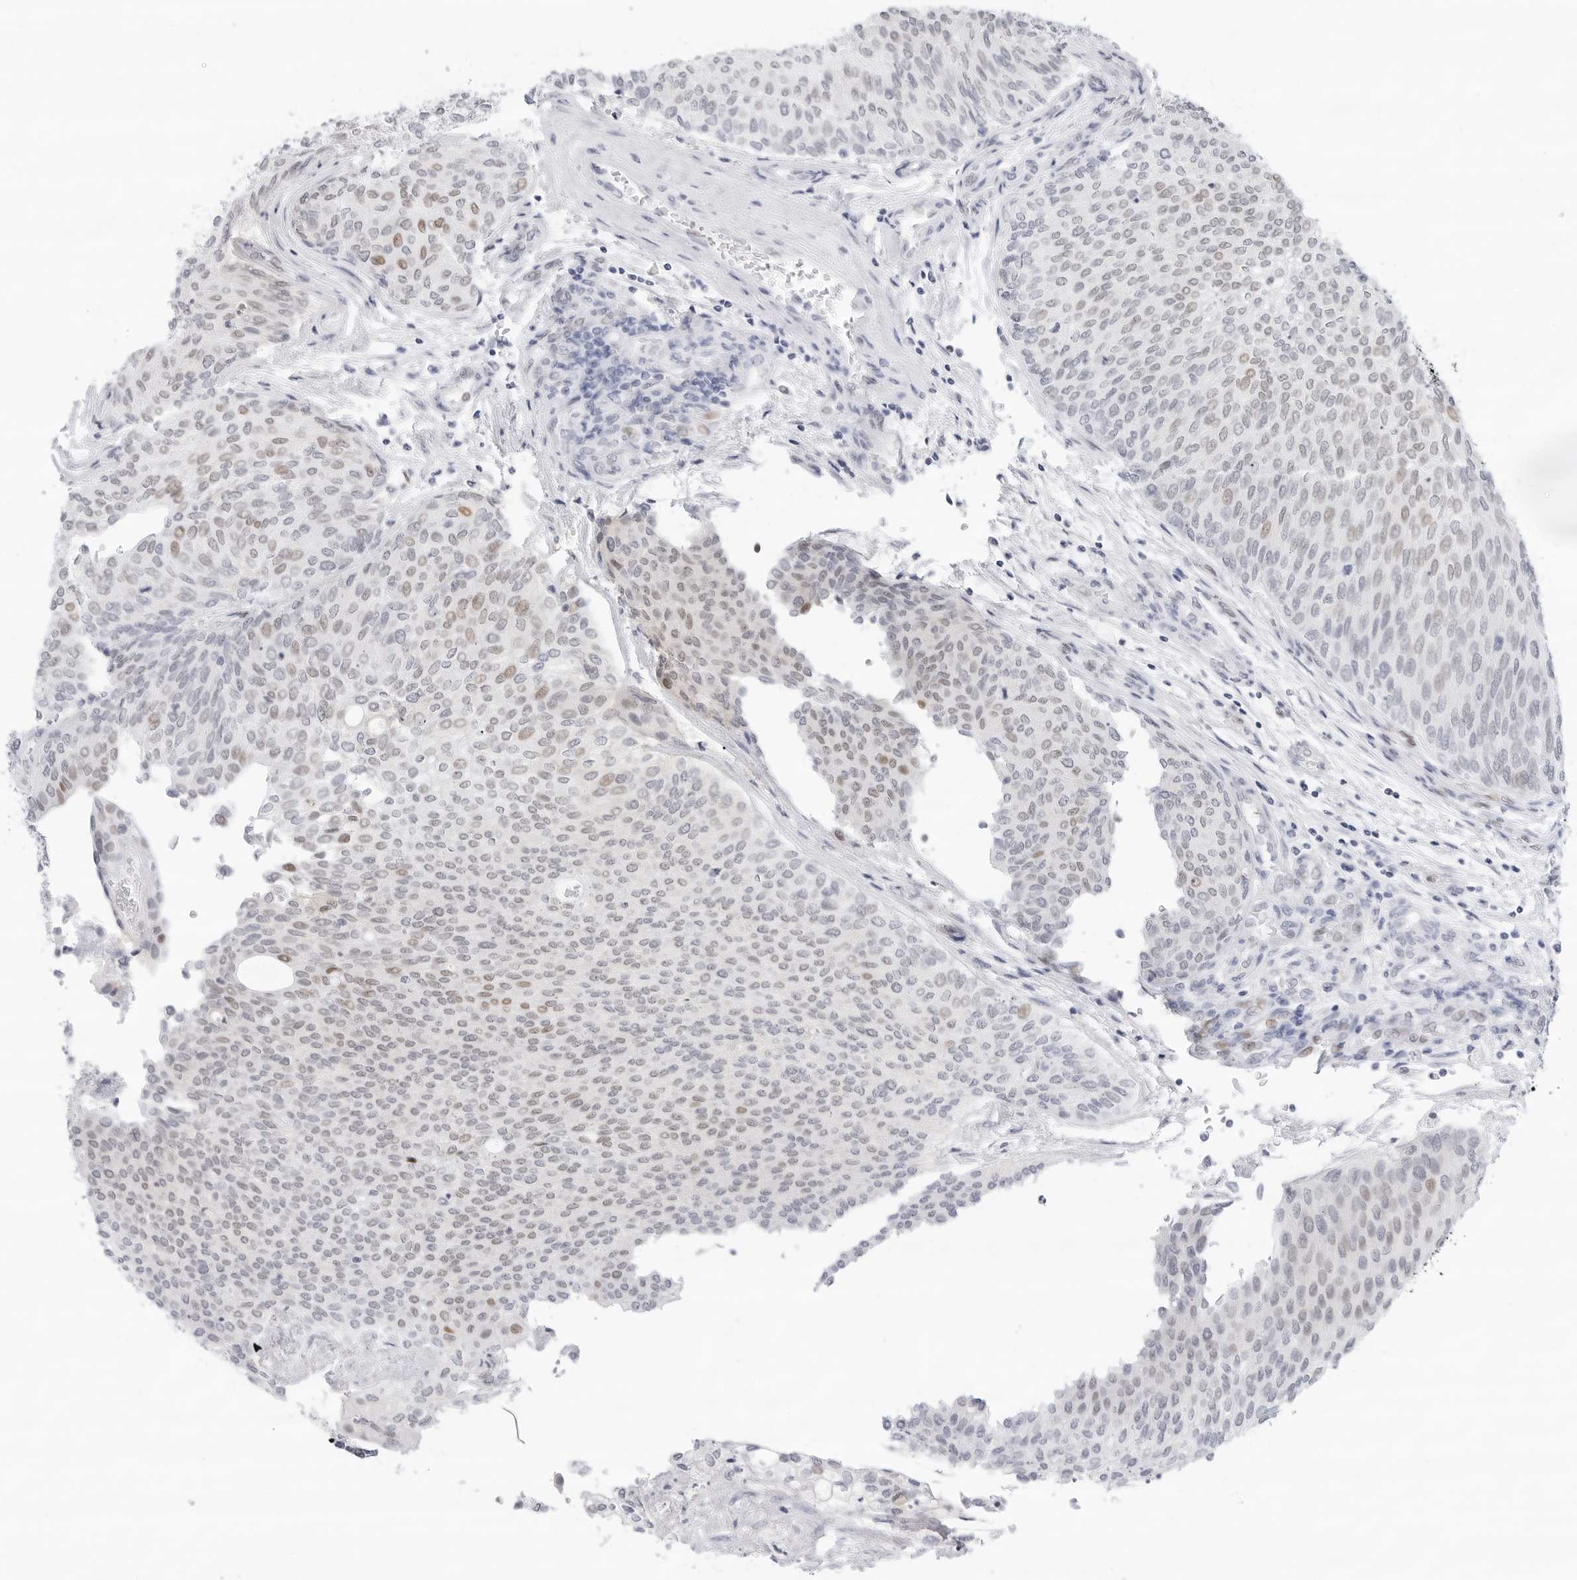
{"staining": {"intensity": "weak", "quantity": "<25%", "location": "nuclear"}, "tissue": "urothelial cancer", "cell_type": "Tumor cells", "image_type": "cancer", "snomed": [{"axis": "morphology", "description": "Urothelial carcinoma, Low grade"}, {"axis": "topography", "description": "Urinary bladder"}], "caption": "The image demonstrates no significant positivity in tumor cells of urothelial cancer.", "gene": "SLC19A1", "patient": {"sex": "female", "age": 79}}